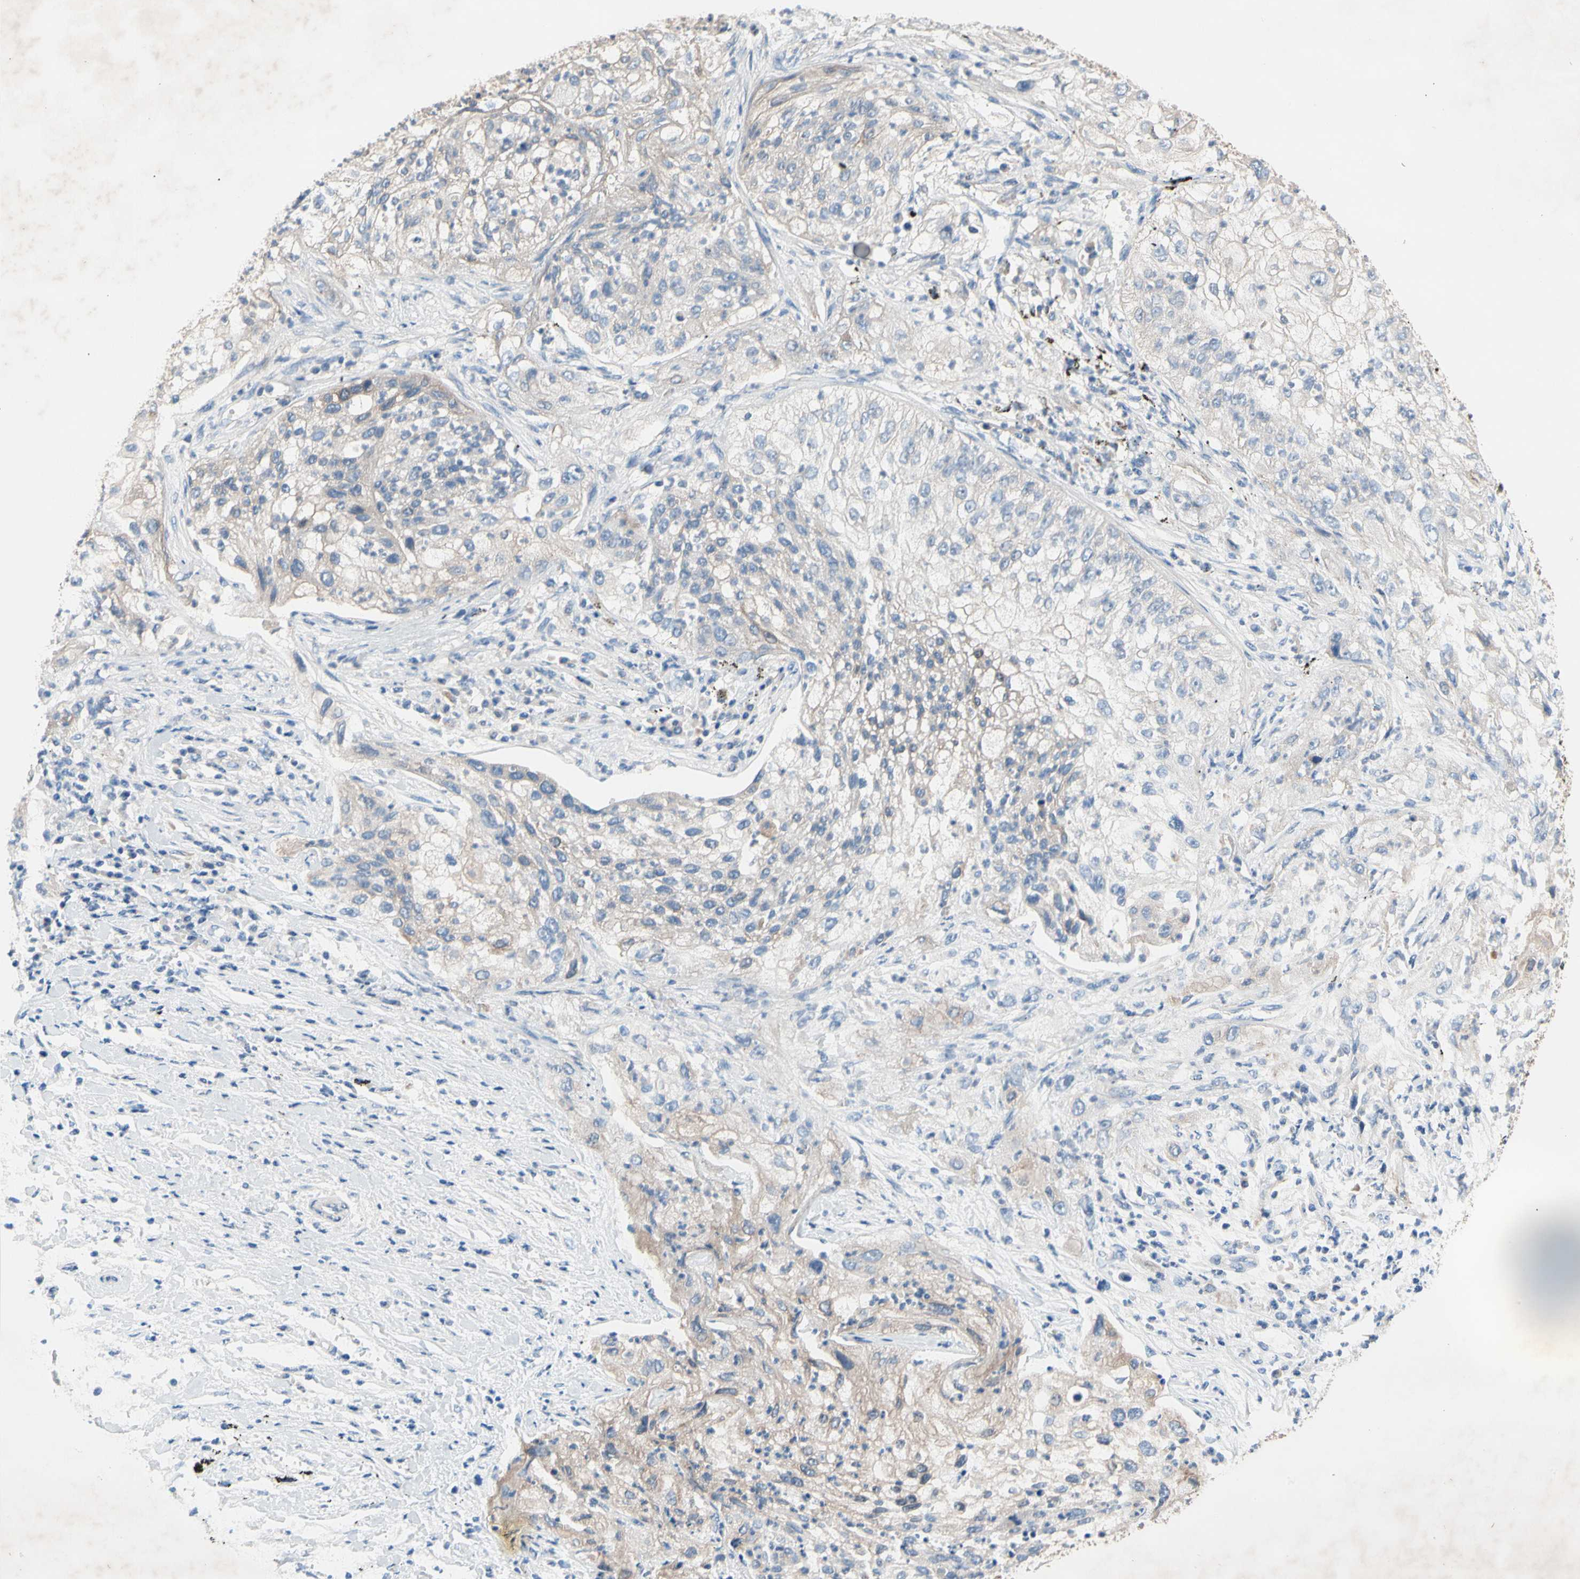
{"staining": {"intensity": "moderate", "quantity": "<25%", "location": "cytoplasmic/membranous"}, "tissue": "lung cancer", "cell_type": "Tumor cells", "image_type": "cancer", "snomed": [{"axis": "morphology", "description": "Inflammation, NOS"}, {"axis": "morphology", "description": "Squamous cell carcinoma, NOS"}, {"axis": "topography", "description": "Lymph node"}, {"axis": "topography", "description": "Soft tissue"}, {"axis": "topography", "description": "Lung"}], "caption": "A brown stain labels moderate cytoplasmic/membranous staining of a protein in human lung squamous cell carcinoma tumor cells.", "gene": "MTHFS", "patient": {"sex": "male", "age": 66}}